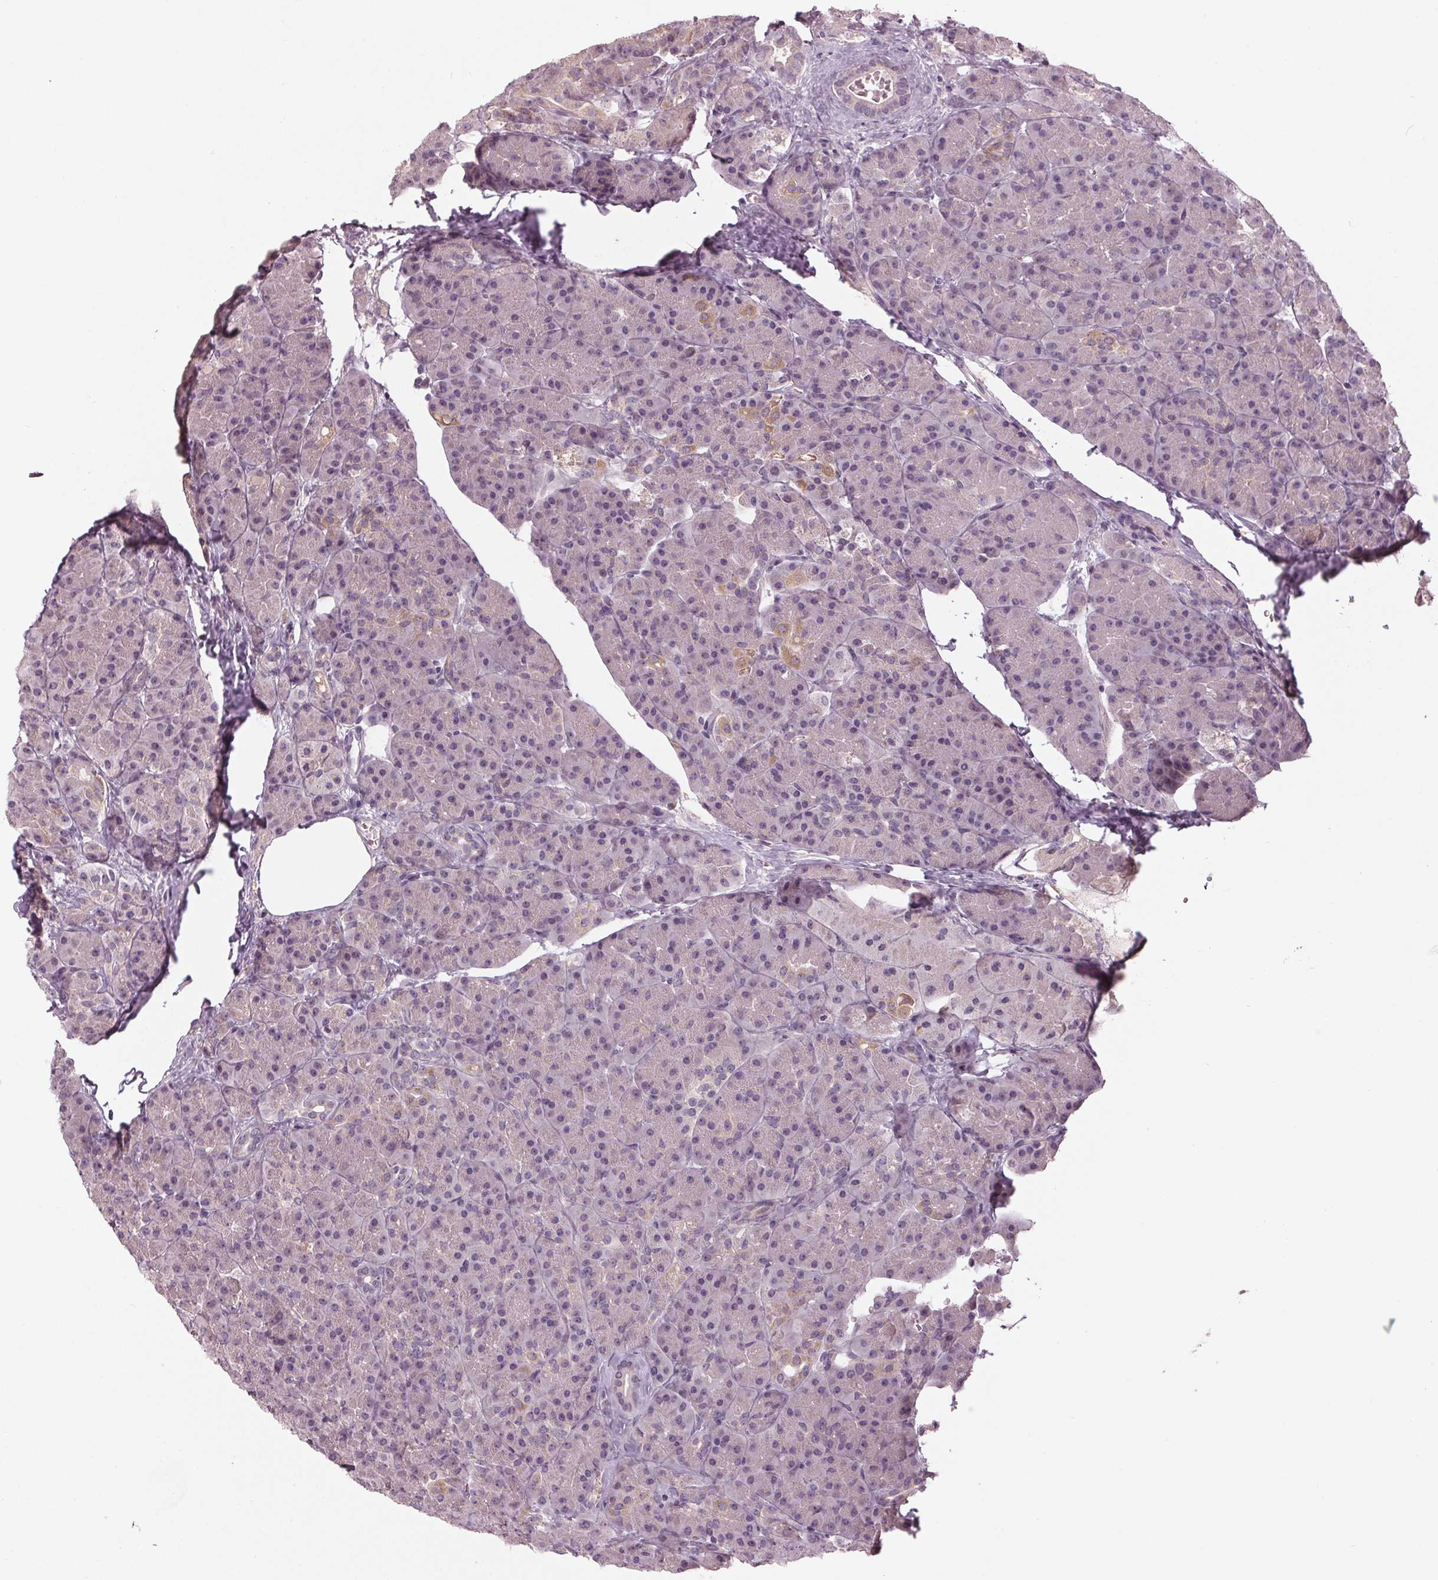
{"staining": {"intensity": "weak", "quantity": "<25%", "location": "cytoplasmic/membranous"}, "tissue": "pancreas", "cell_type": "Exocrine glandular cells", "image_type": "normal", "snomed": [{"axis": "morphology", "description": "Normal tissue, NOS"}, {"axis": "topography", "description": "Pancreas"}], "caption": "Histopathology image shows no protein staining in exocrine glandular cells of benign pancreas.", "gene": "ZNF605", "patient": {"sex": "male", "age": 57}}